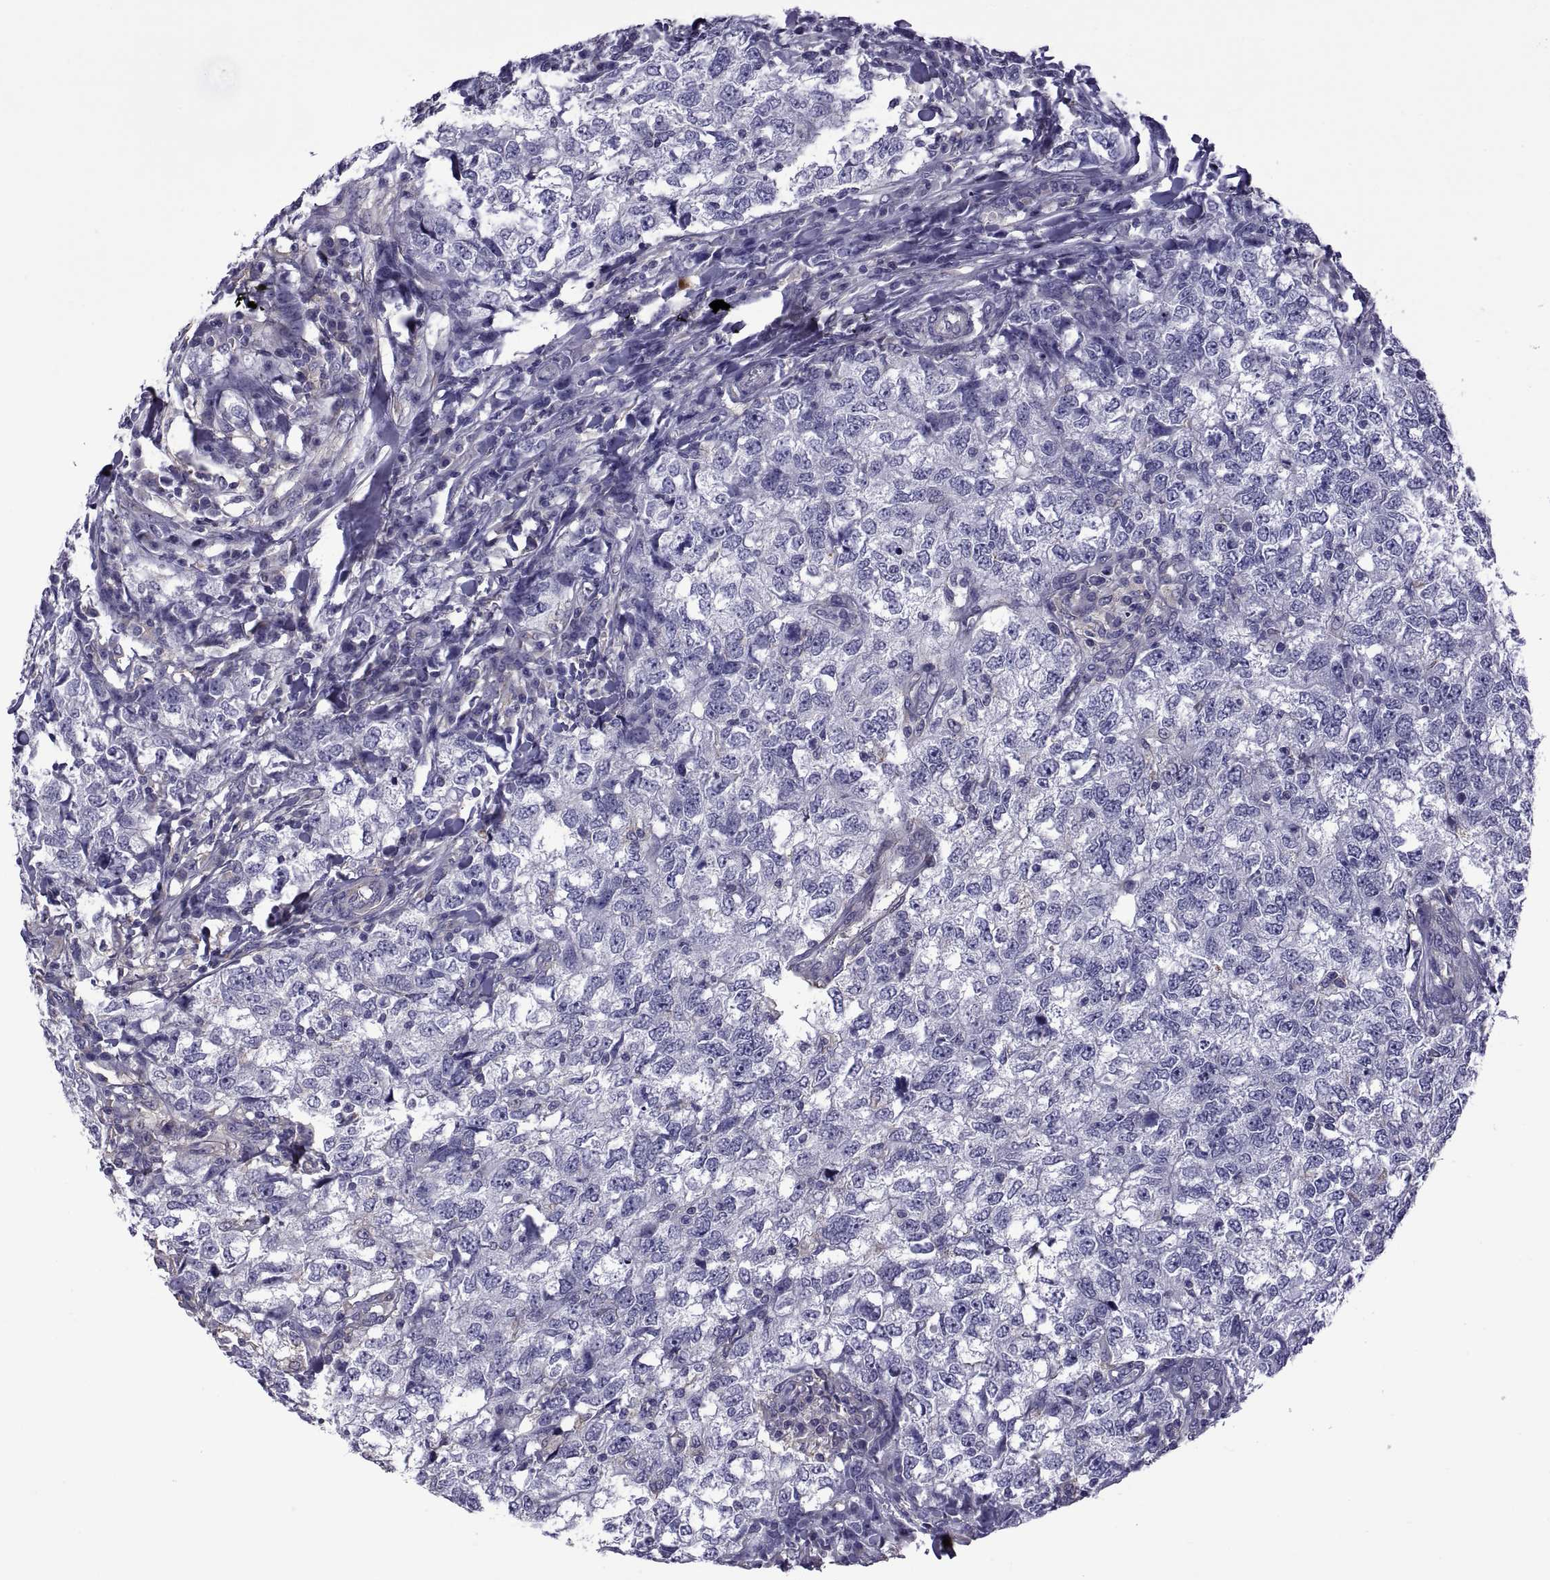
{"staining": {"intensity": "negative", "quantity": "none", "location": "none"}, "tissue": "breast cancer", "cell_type": "Tumor cells", "image_type": "cancer", "snomed": [{"axis": "morphology", "description": "Duct carcinoma"}, {"axis": "topography", "description": "Breast"}], "caption": "Immunohistochemistry (IHC) image of breast intraductal carcinoma stained for a protein (brown), which demonstrates no expression in tumor cells.", "gene": "TMC3", "patient": {"sex": "female", "age": 30}}